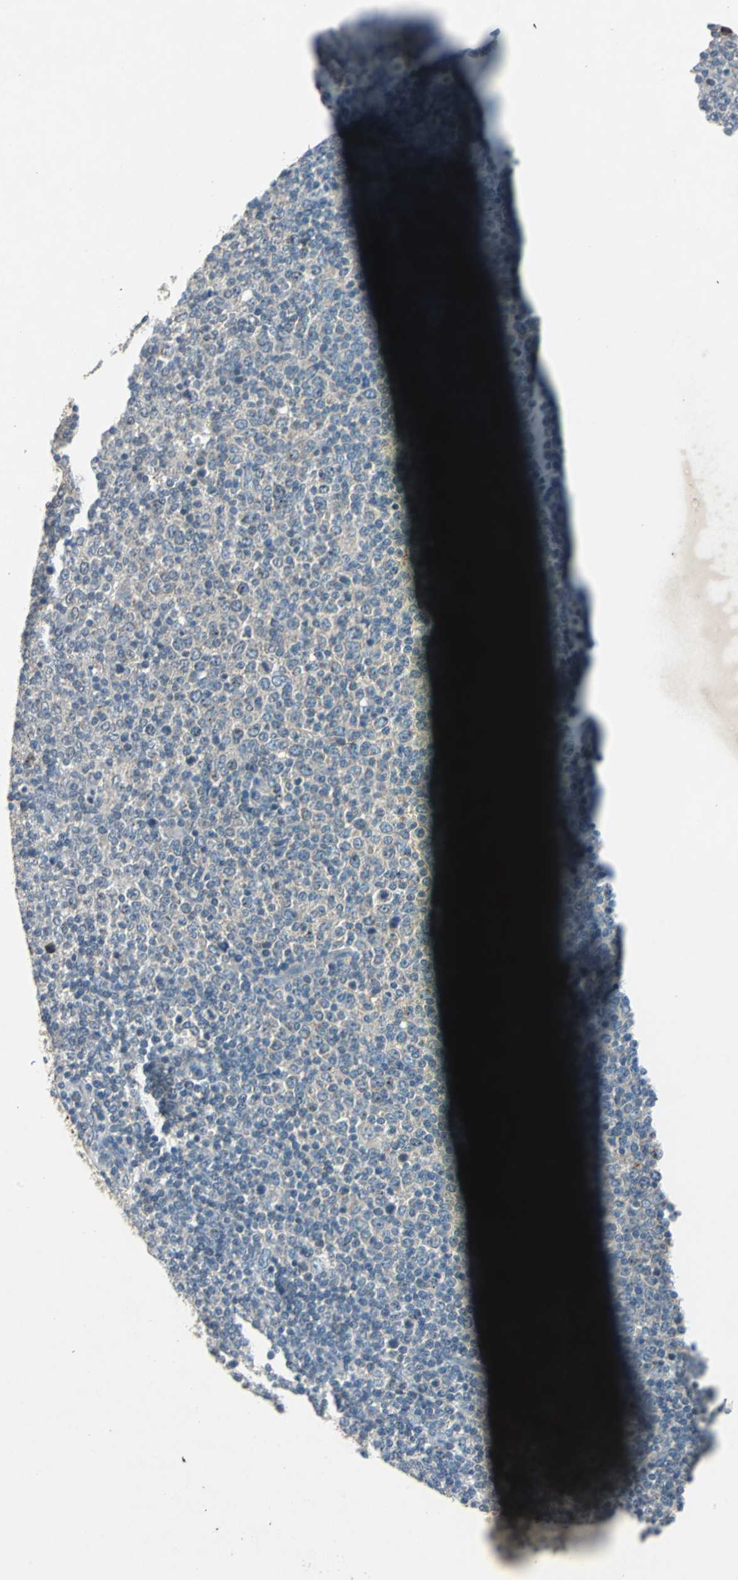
{"staining": {"intensity": "negative", "quantity": "none", "location": "none"}, "tissue": "lymphoma", "cell_type": "Tumor cells", "image_type": "cancer", "snomed": [{"axis": "morphology", "description": "Malignant lymphoma, non-Hodgkin's type, Low grade"}, {"axis": "topography", "description": "Lymph node"}], "caption": "An image of lymphoma stained for a protein demonstrates no brown staining in tumor cells.", "gene": "SLC2A13", "patient": {"sex": "male", "age": 70}}